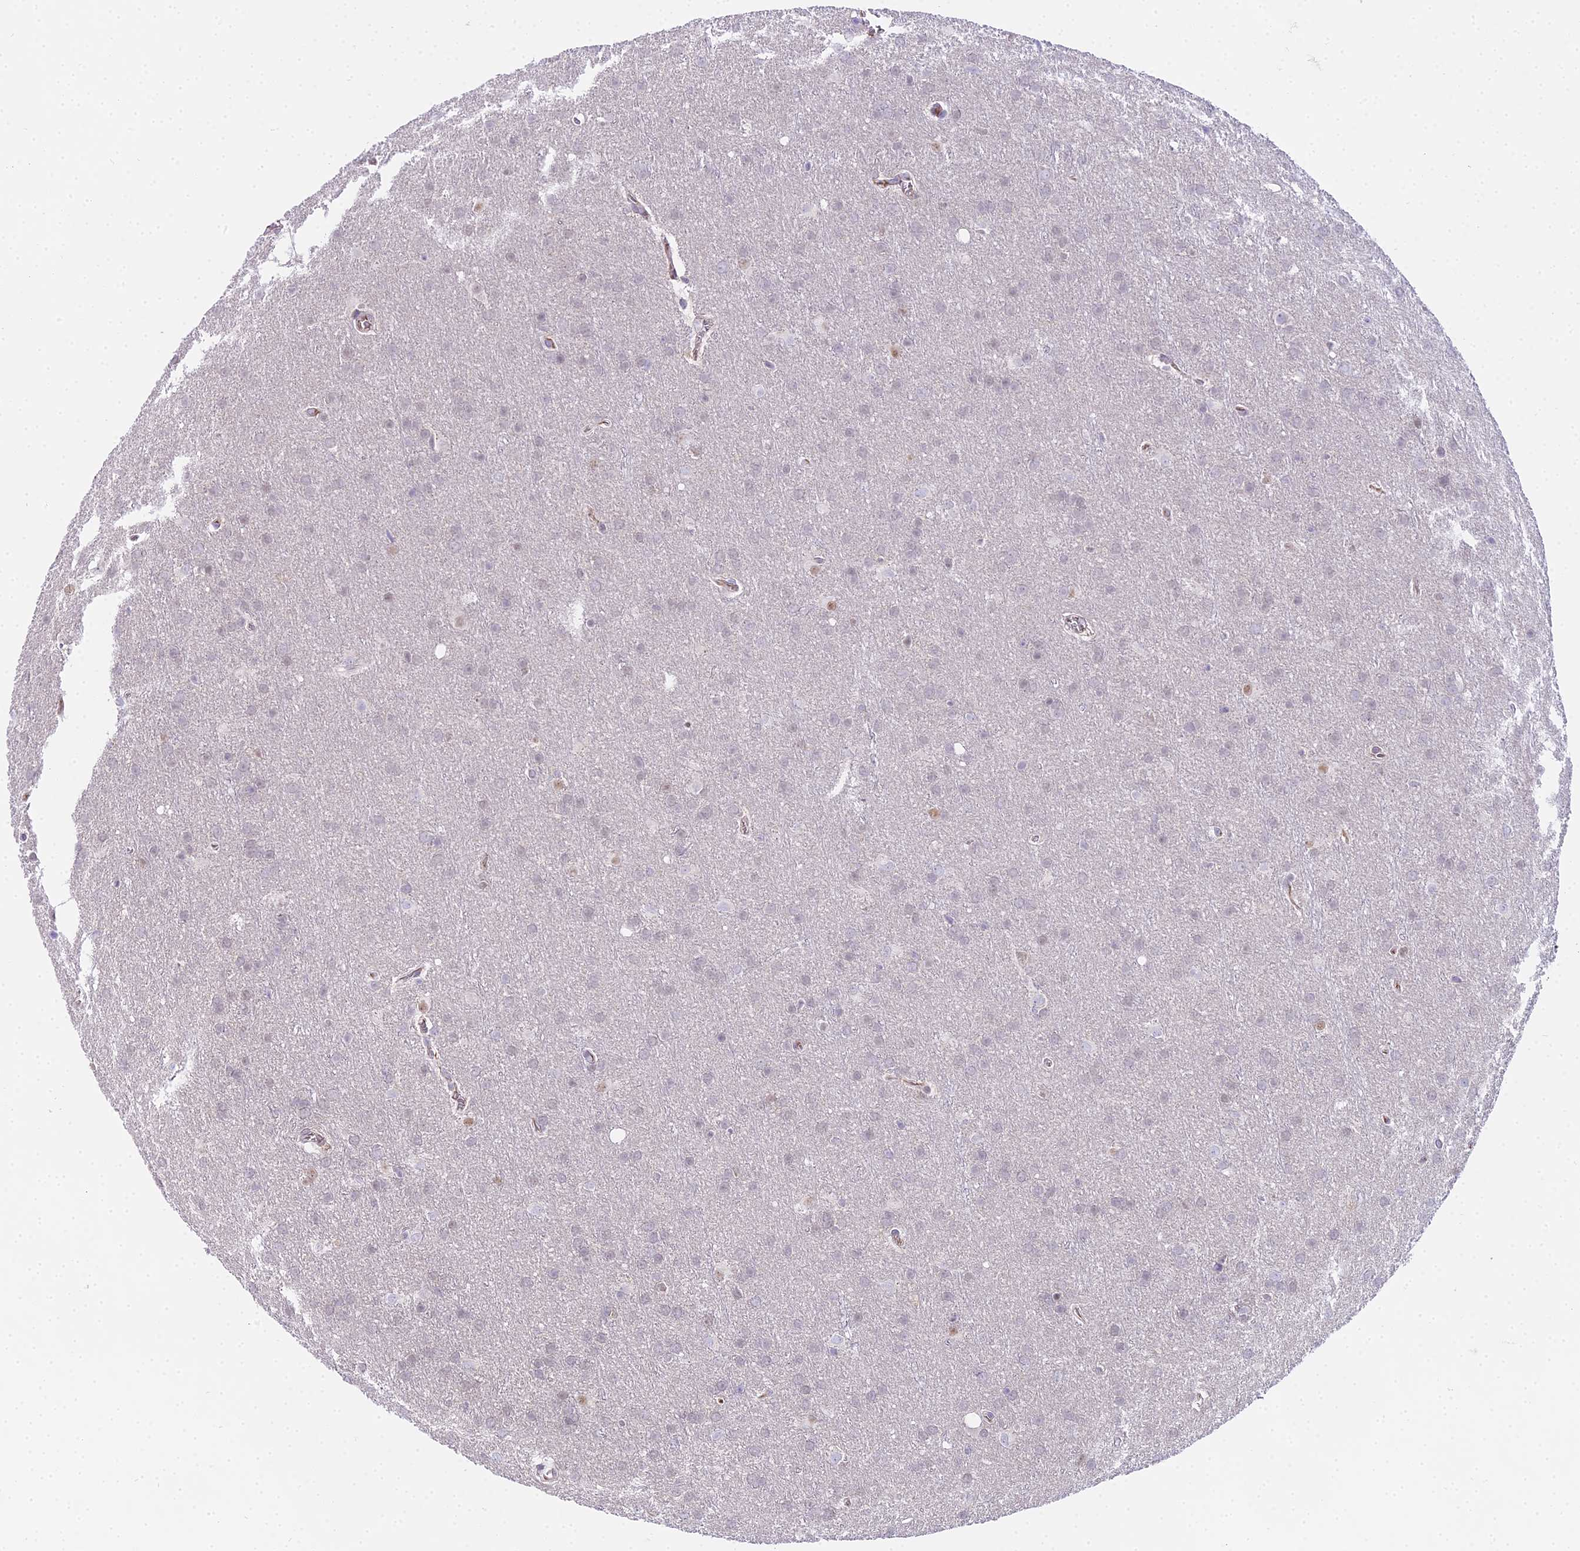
{"staining": {"intensity": "negative", "quantity": "none", "location": "none"}, "tissue": "glioma", "cell_type": "Tumor cells", "image_type": "cancer", "snomed": [{"axis": "morphology", "description": "Glioma, malignant, Low grade"}, {"axis": "topography", "description": "Brain"}], "caption": "The IHC photomicrograph has no significant positivity in tumor cells of malignant glioma (low-grade) tissue.", "gene": "MAT2A", "patient": {"sex": "female", "age": 32}}